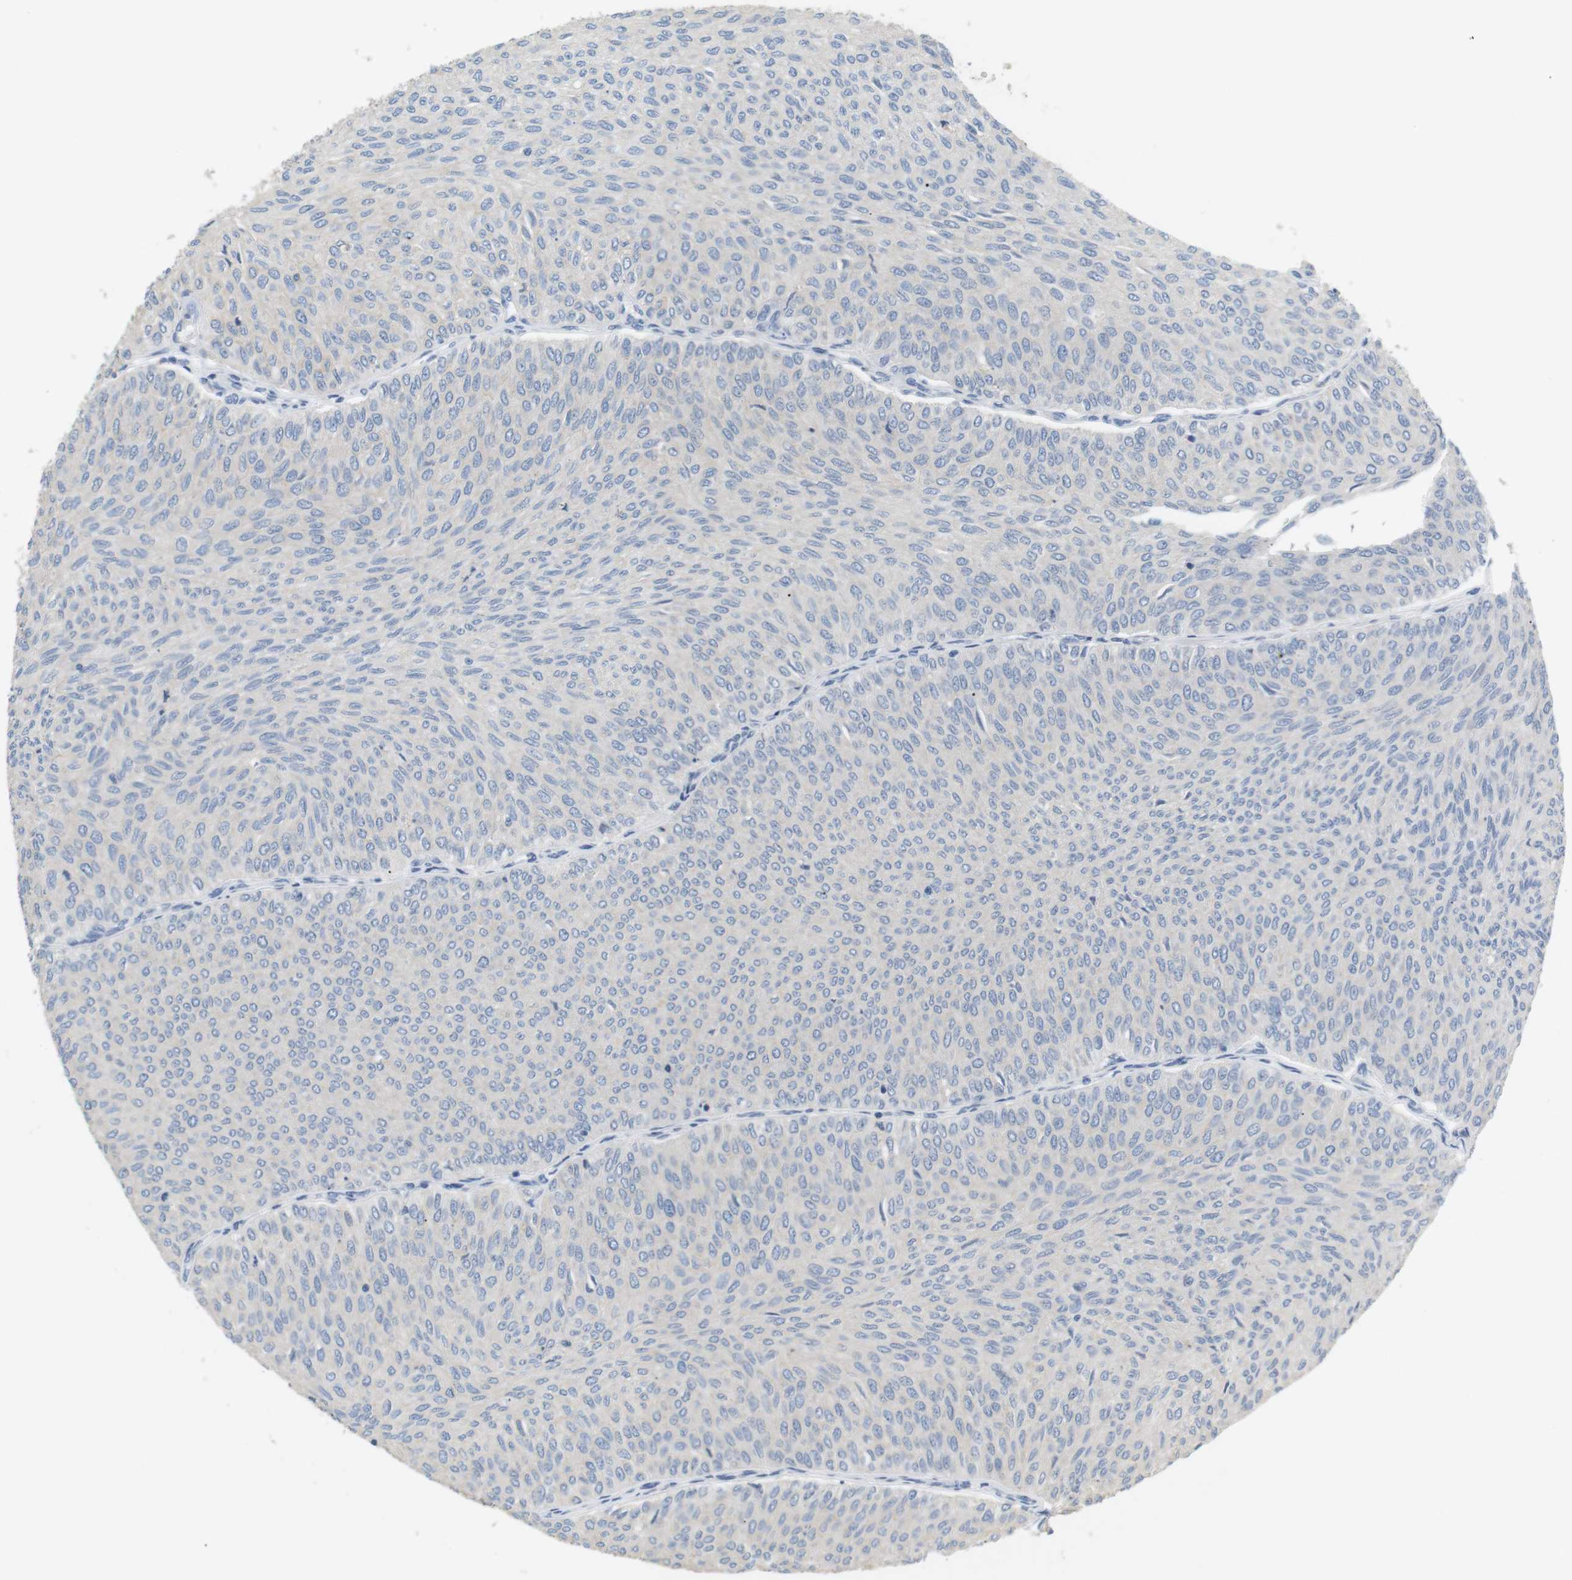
{"staining": {"intensity": "negative", "quantity": "none", "location": "none"}, "tissue": "urothelial cancer", "cell_type": "Tumor cells", "image_type": "cancer", "snomed": [{"axis": "morphology", "description": "Urothelial carcinoma, Low grade"}, {"axis": "topography", "description": "Urinary bladder"}], "caption": "There is no significant staining in tumor cells of low-grade urothelial carcinoma.", "gene": "CD300E", "patient": {"sex": "male", "age": 78}}